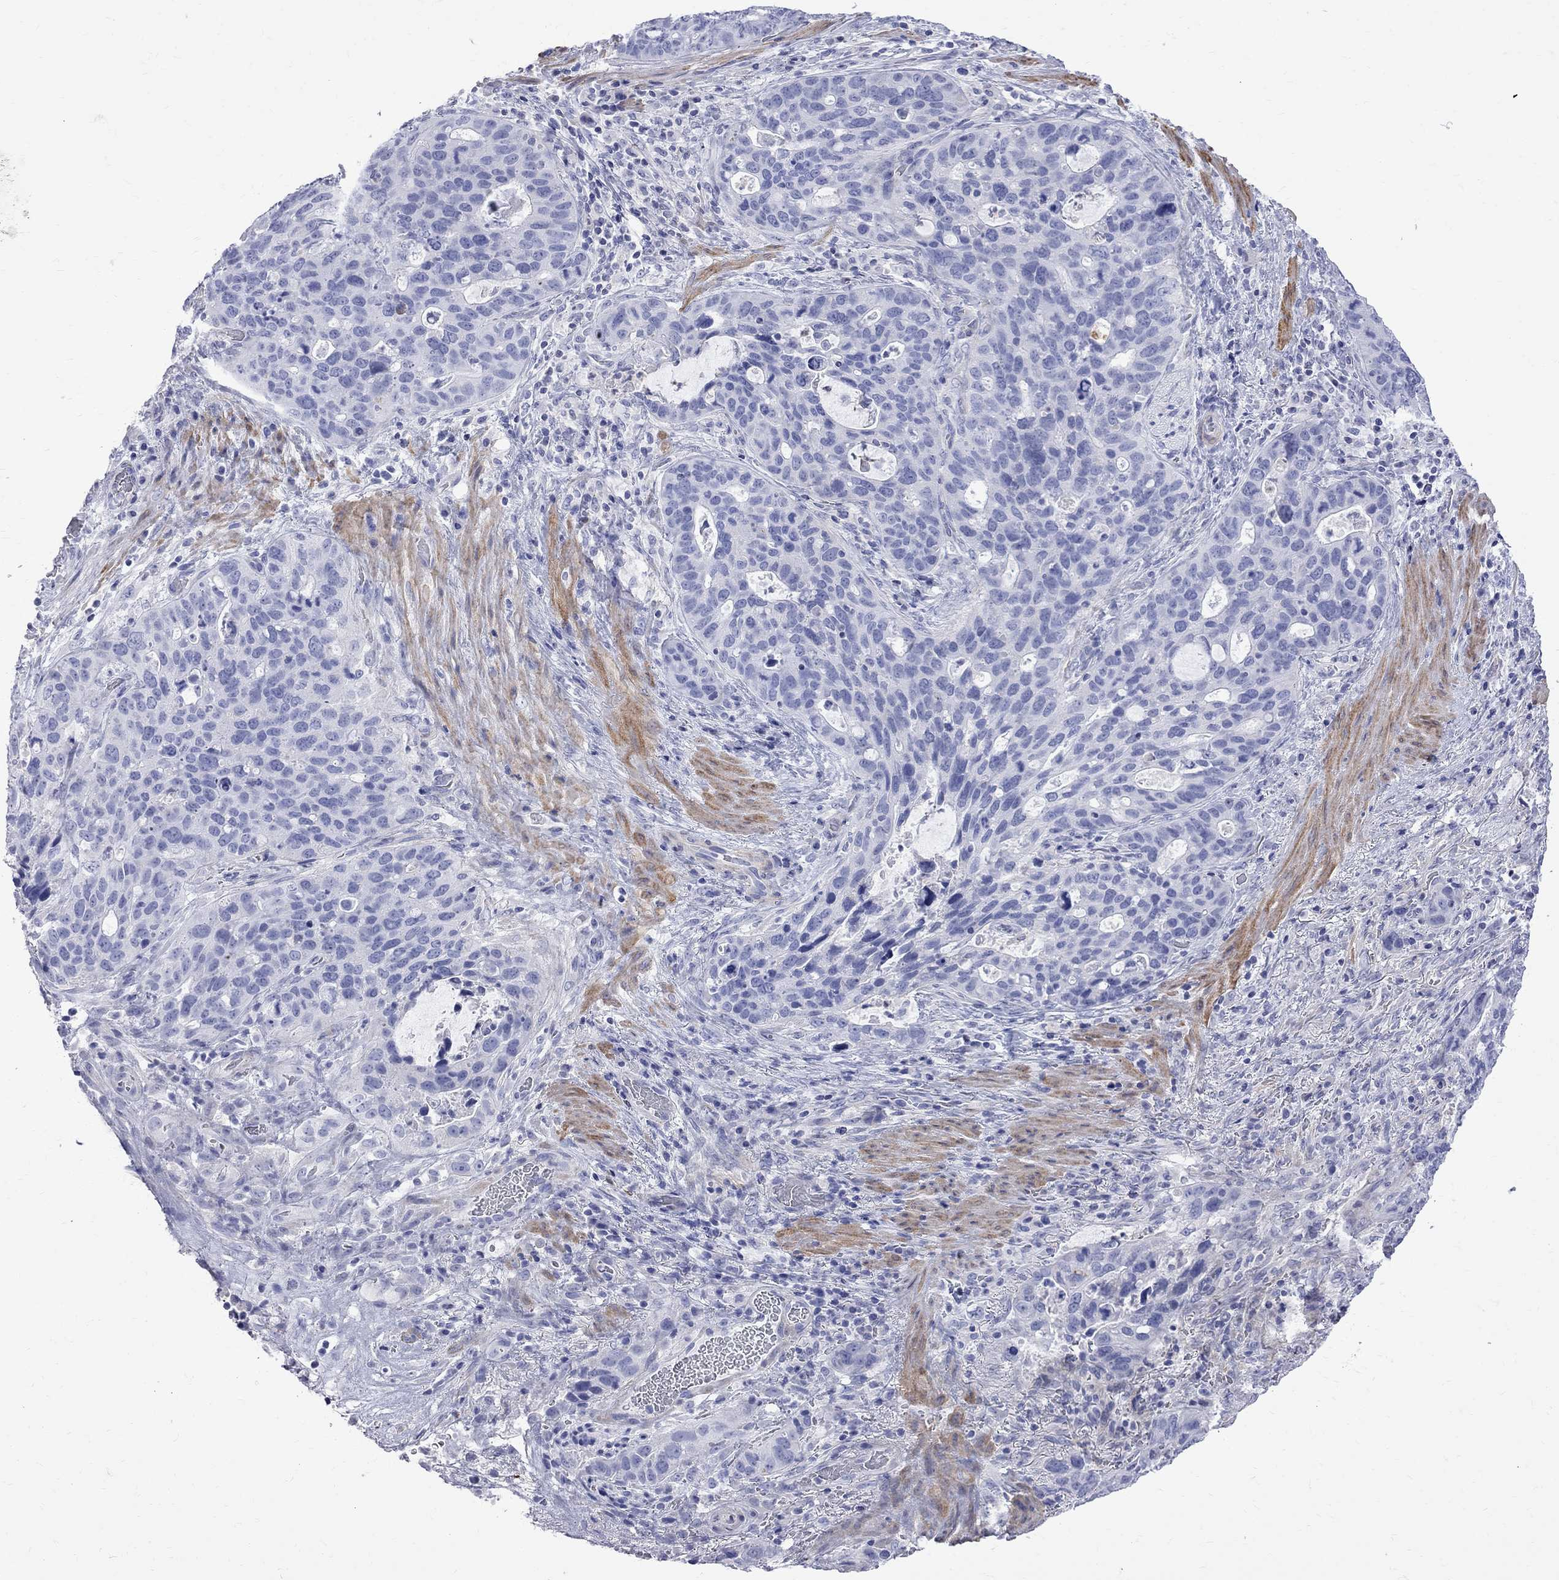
{"staining": {"intensity": "negative", "quantity": "none", "location": "none"}, "tissue": "stomach cancer", "cell_type": "Tumor cells", "image_type": "cancer", "snomed": [{"axis": "morphology", "description": "Adenocarcinoma, NOS"}, {"axis": "topography", "description": "Stomach"}], "caption": "There is no significant expression in tumor cells of stomach cancer (adenocarcinoma). (DAB (3,3'-diaminobenzidine) immunohistochemistry visualized using brightfield microscopy, high magnification).", "gene": "S100A3", "patient": {"sex": "male", "age": 54}}